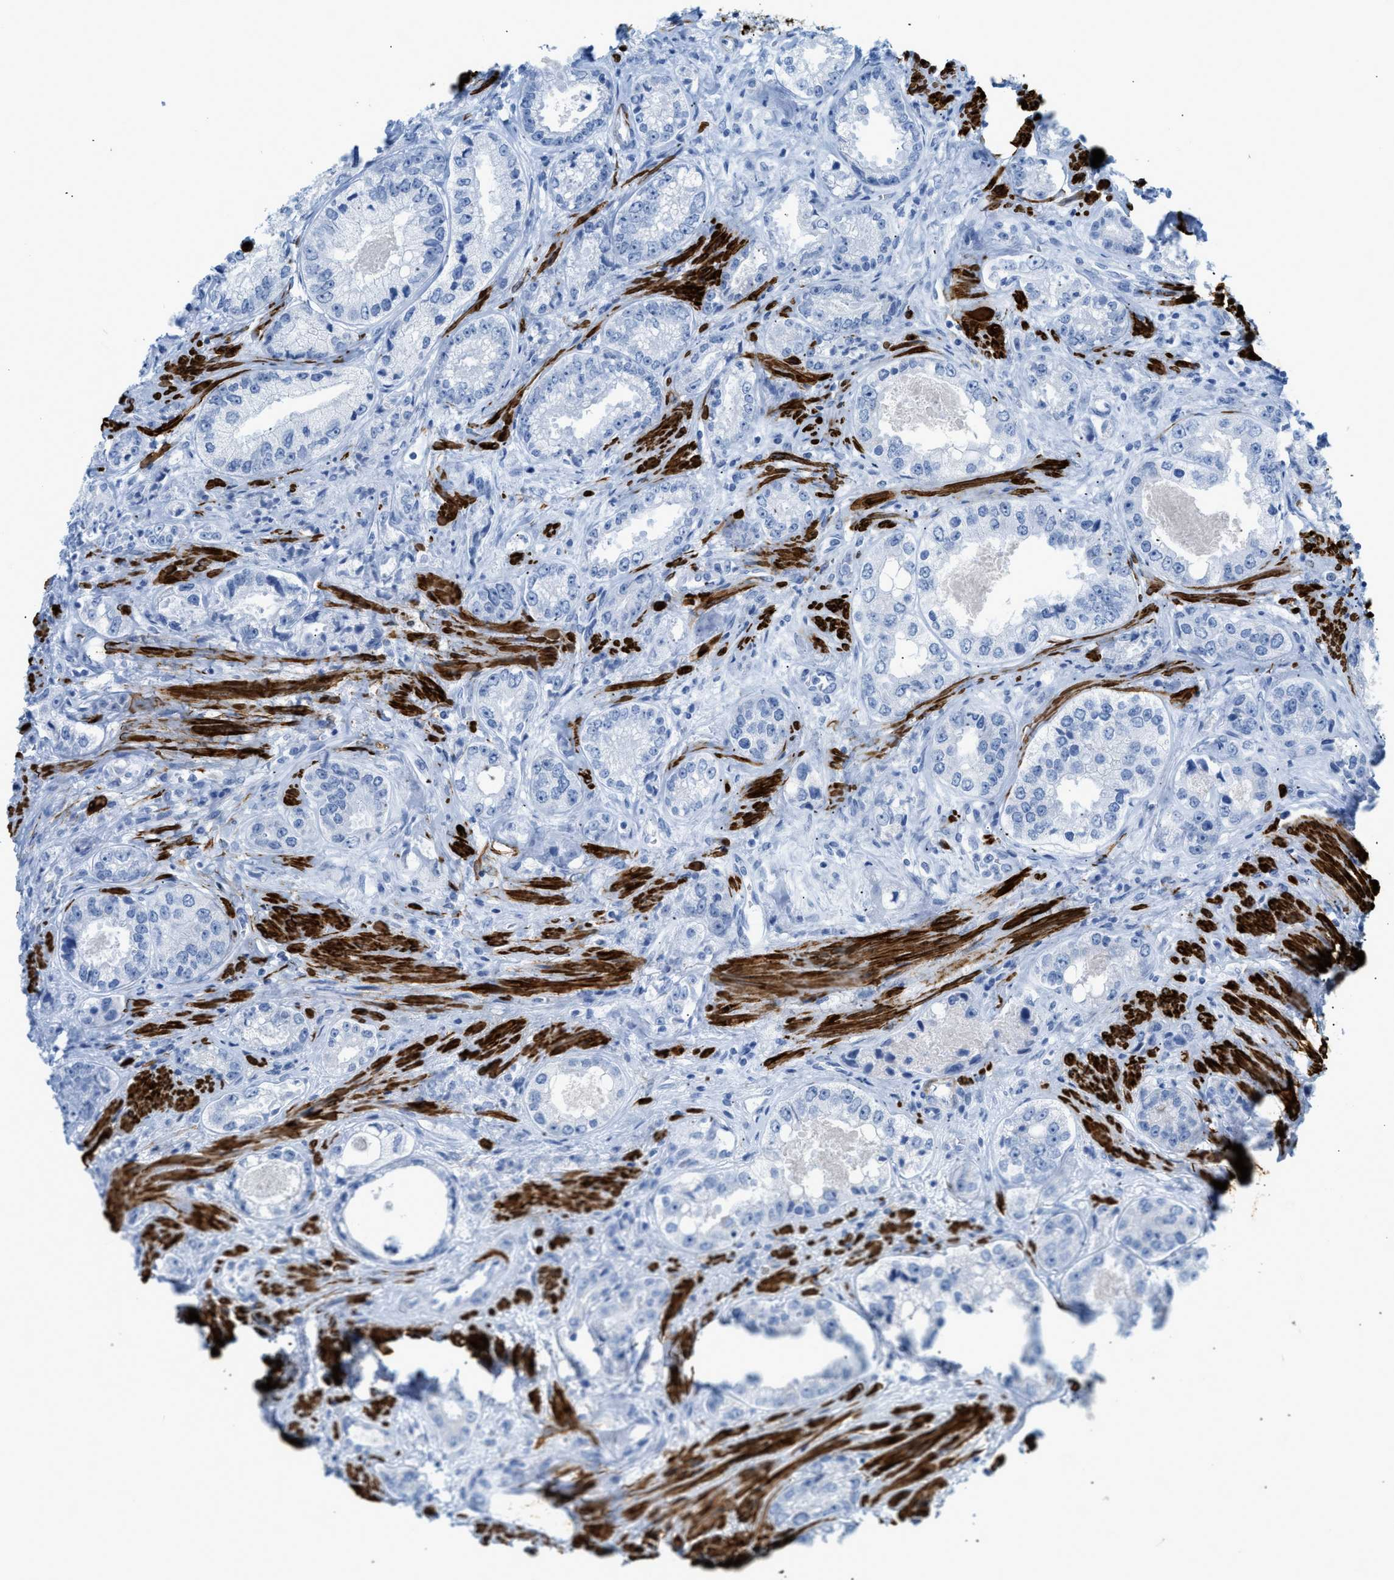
{"staining": {"intensity": "negative", "quantity": "none", "location": "none"}, "tissue": "prostate cancer", "cell_type": "Tumor cells", "image_type": "cancer", "snomed": [{"axis": "morphology", "description": "Adenocarcinoma, High grade"}, {"axis": "topography", "description": "Prostate"}], "caption": "DAB (3,3'-diaminobenzidine) immunohistochemical staining of human prostate adenocarcinoma (high-grade) demonstrates no significant positivity in tumor cells.", "gene": "DES", "patient": {"sex": "male", "age": 61}}